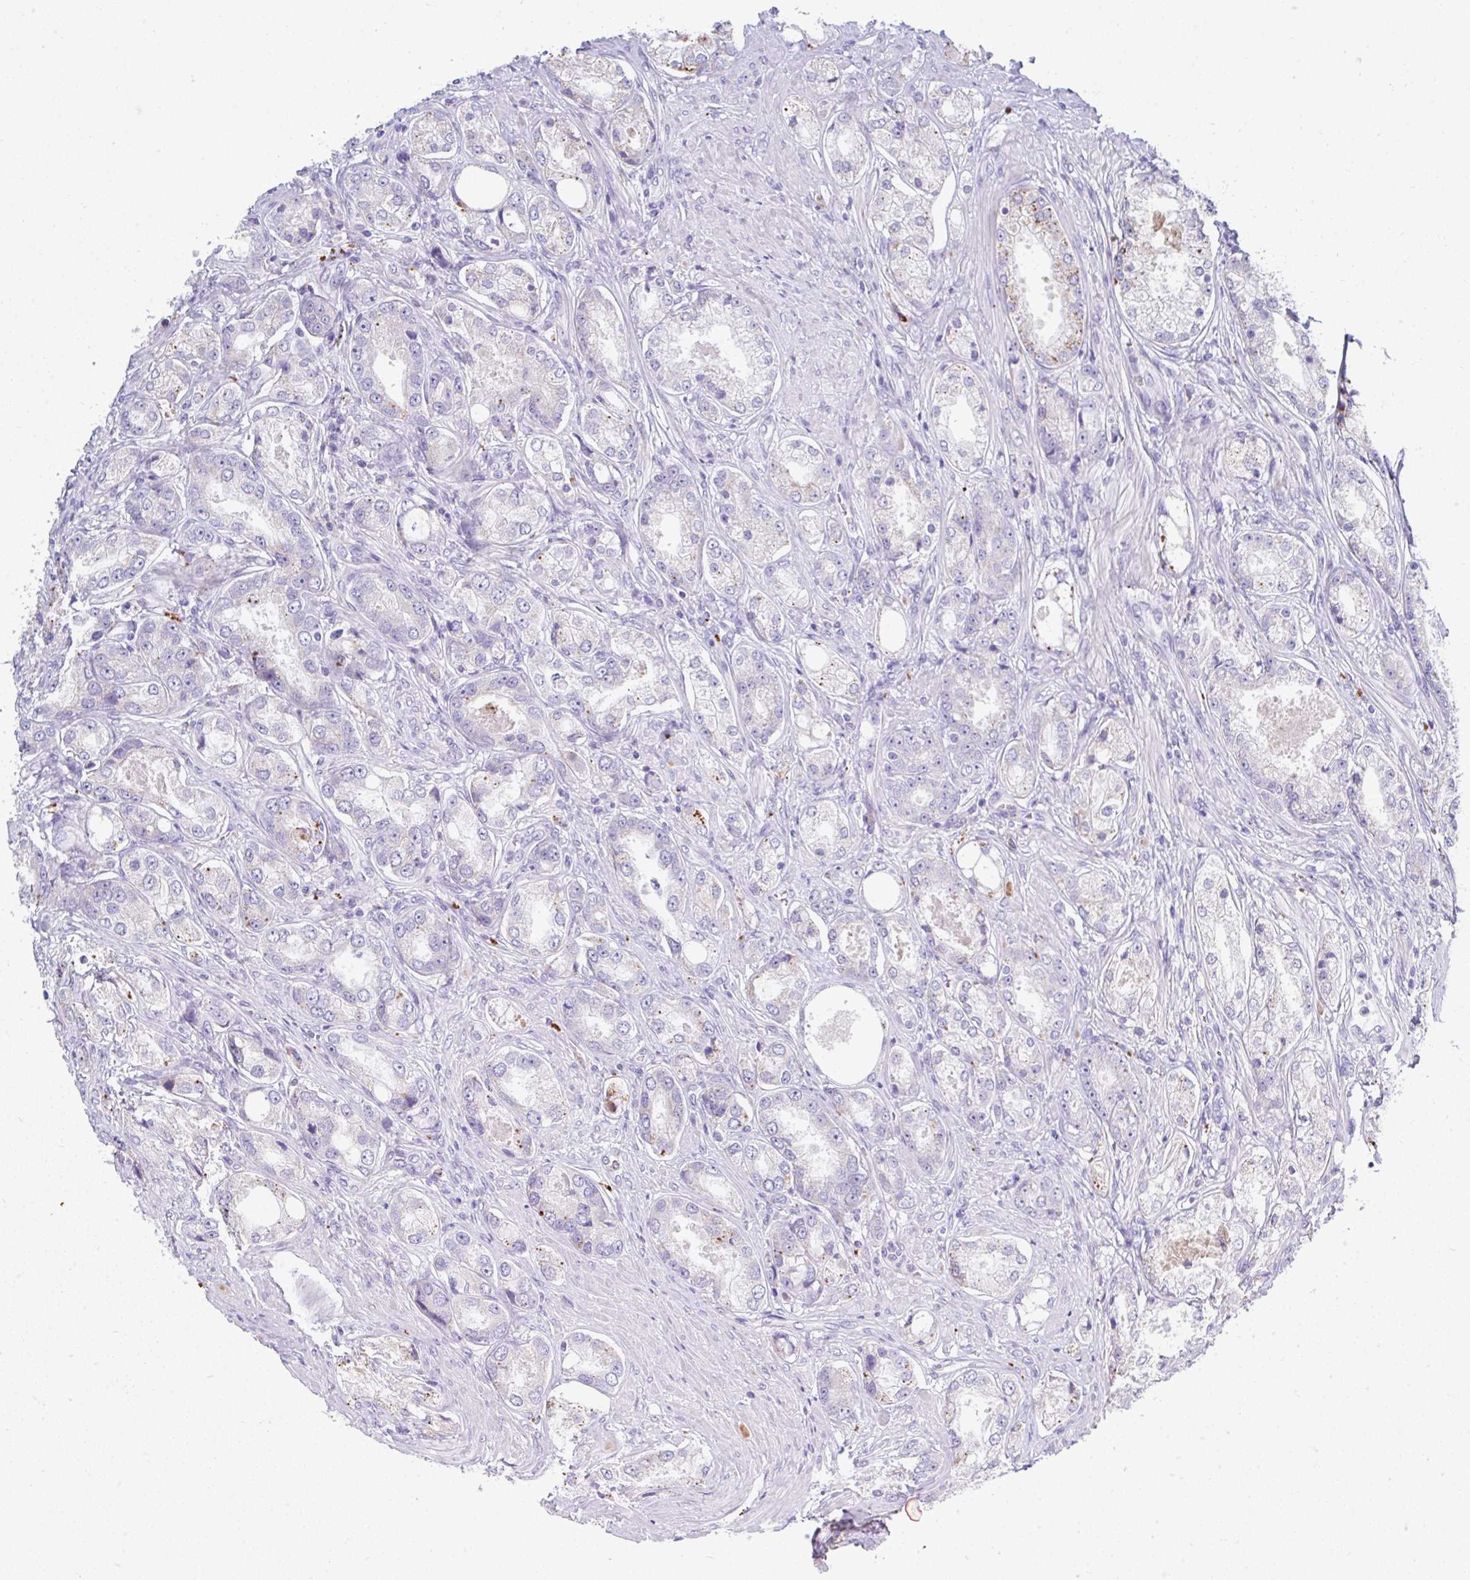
{"staining": {"intensity": "moderate", "quantity": "<25%", "location": "cytoplasmic/membranous"}, "tissue": "prostate cancer", "cell_type": "Tumor cells", "image_type": "cancer", "snomed": [{"axis": "morphology", "description": "Adenocarcinoma, Low grade"}, {"axis": "topography", "description": "Prostate"}], "caption": "Prostate low-grade adenocarcinoma stained for a protein shows moderate cytoplasmic/membranous positivity in tumor cells.", "gene": "ZNF33A", "patient": {"sex": "male", "age": 68}}